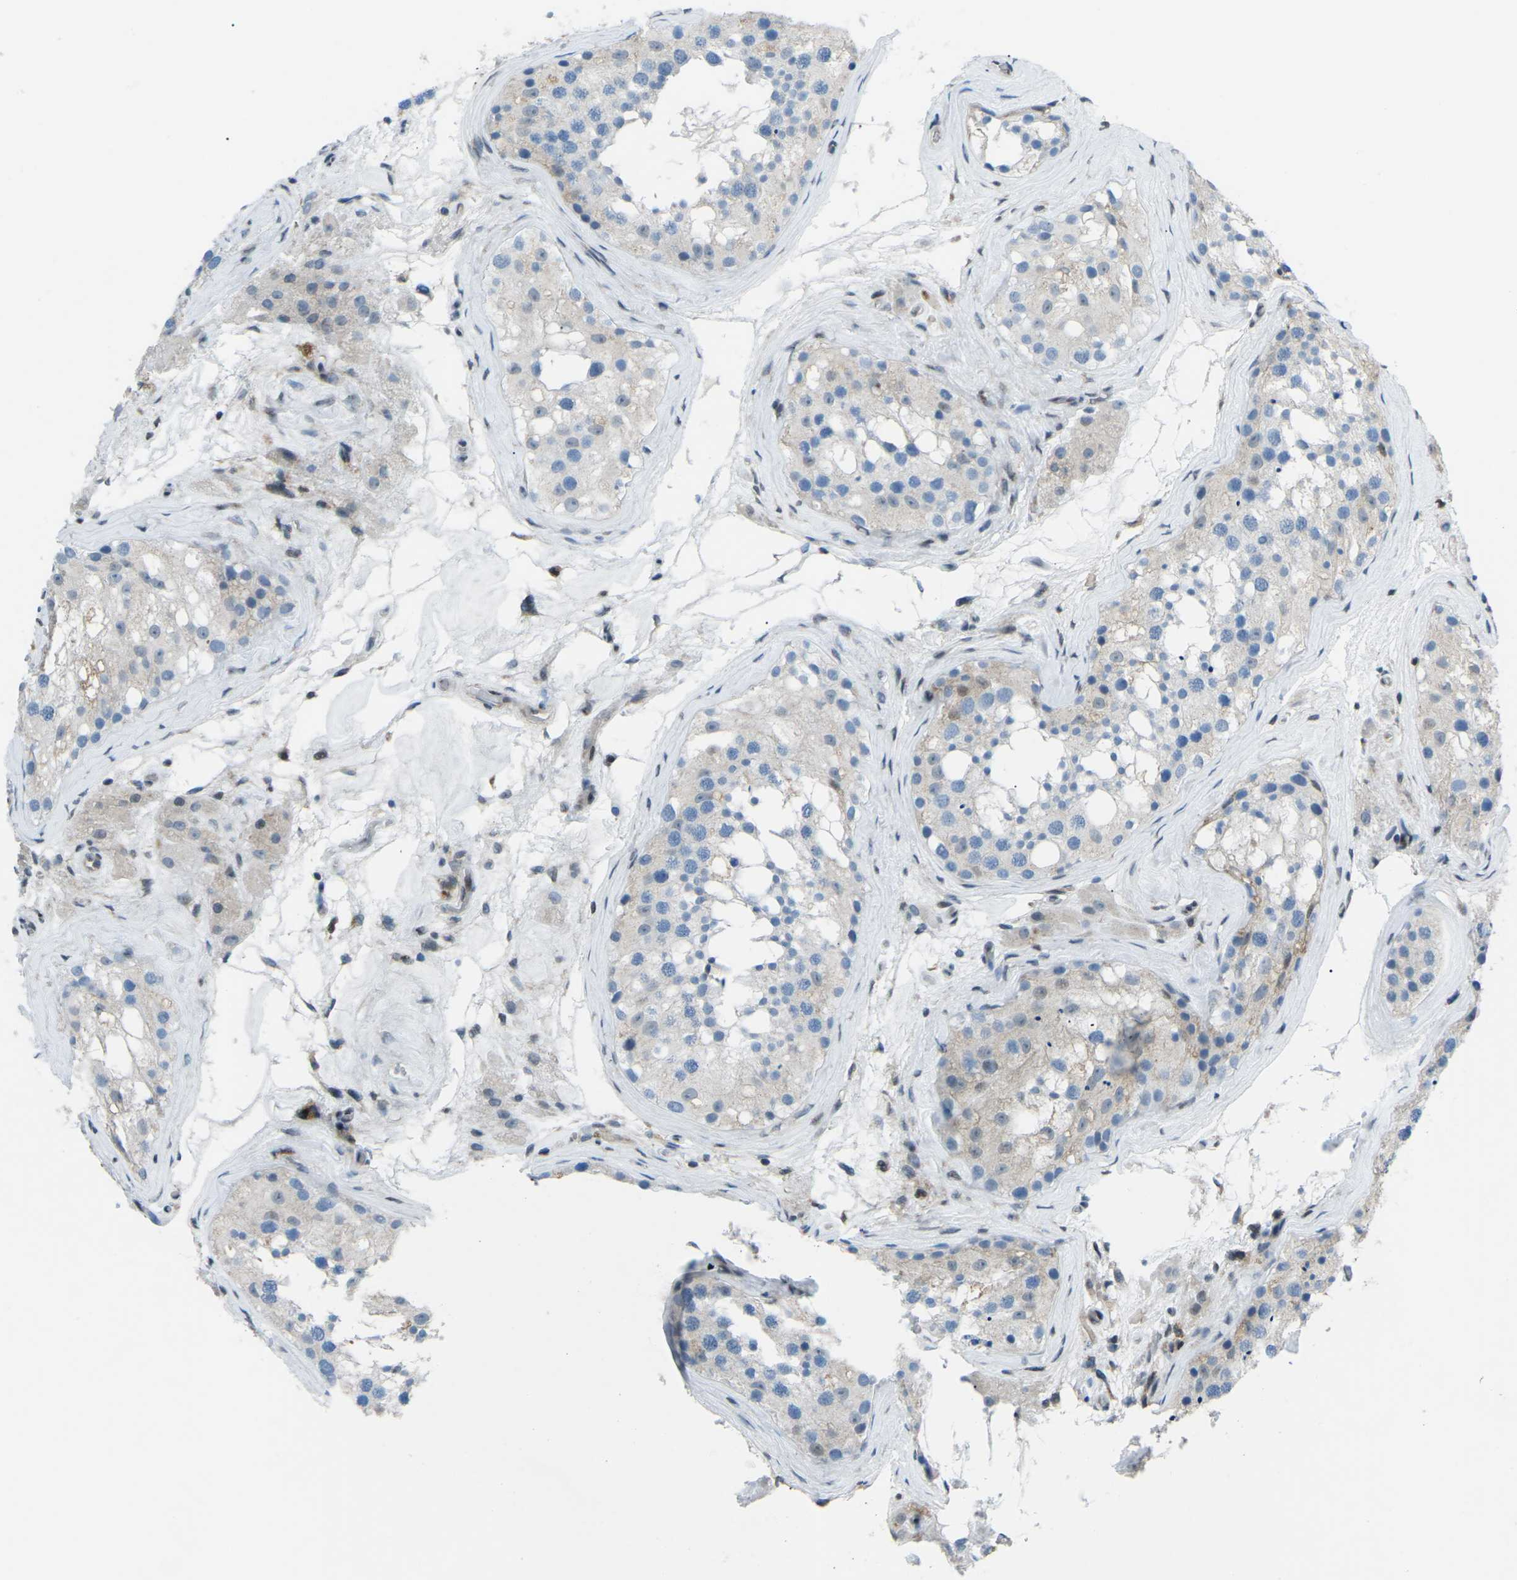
{"staining": {"intensity": "weak", "quantity": "<25%", "location": "cytoplasmic/membranous,nuclear"}, "tissue": "testis", "cell_type": "Cells in seminiferous ducts", "image_type": "normal", "snomed": [{"axis": "morphology", "description": "Normal tissue, NOS"}, {"axis": "morphology", "description": "Seminoma, NOS"}, {"axis": "topography", "description": "Testis"}], "caption": "Immunohistochemistry (IHC) micrograph of unremarkable testis: testis stained with DAB (3,3'-diaminobenzidine) exhibits no significant protein staining in cells in seminiferous ducts. (Stains: DAB IHC with hematoxylin counter stain, Microscopy: brightfield microscopy at high magnification).", "gene": "MBNL1", "patient": {"sex": "male", "age": 71}}